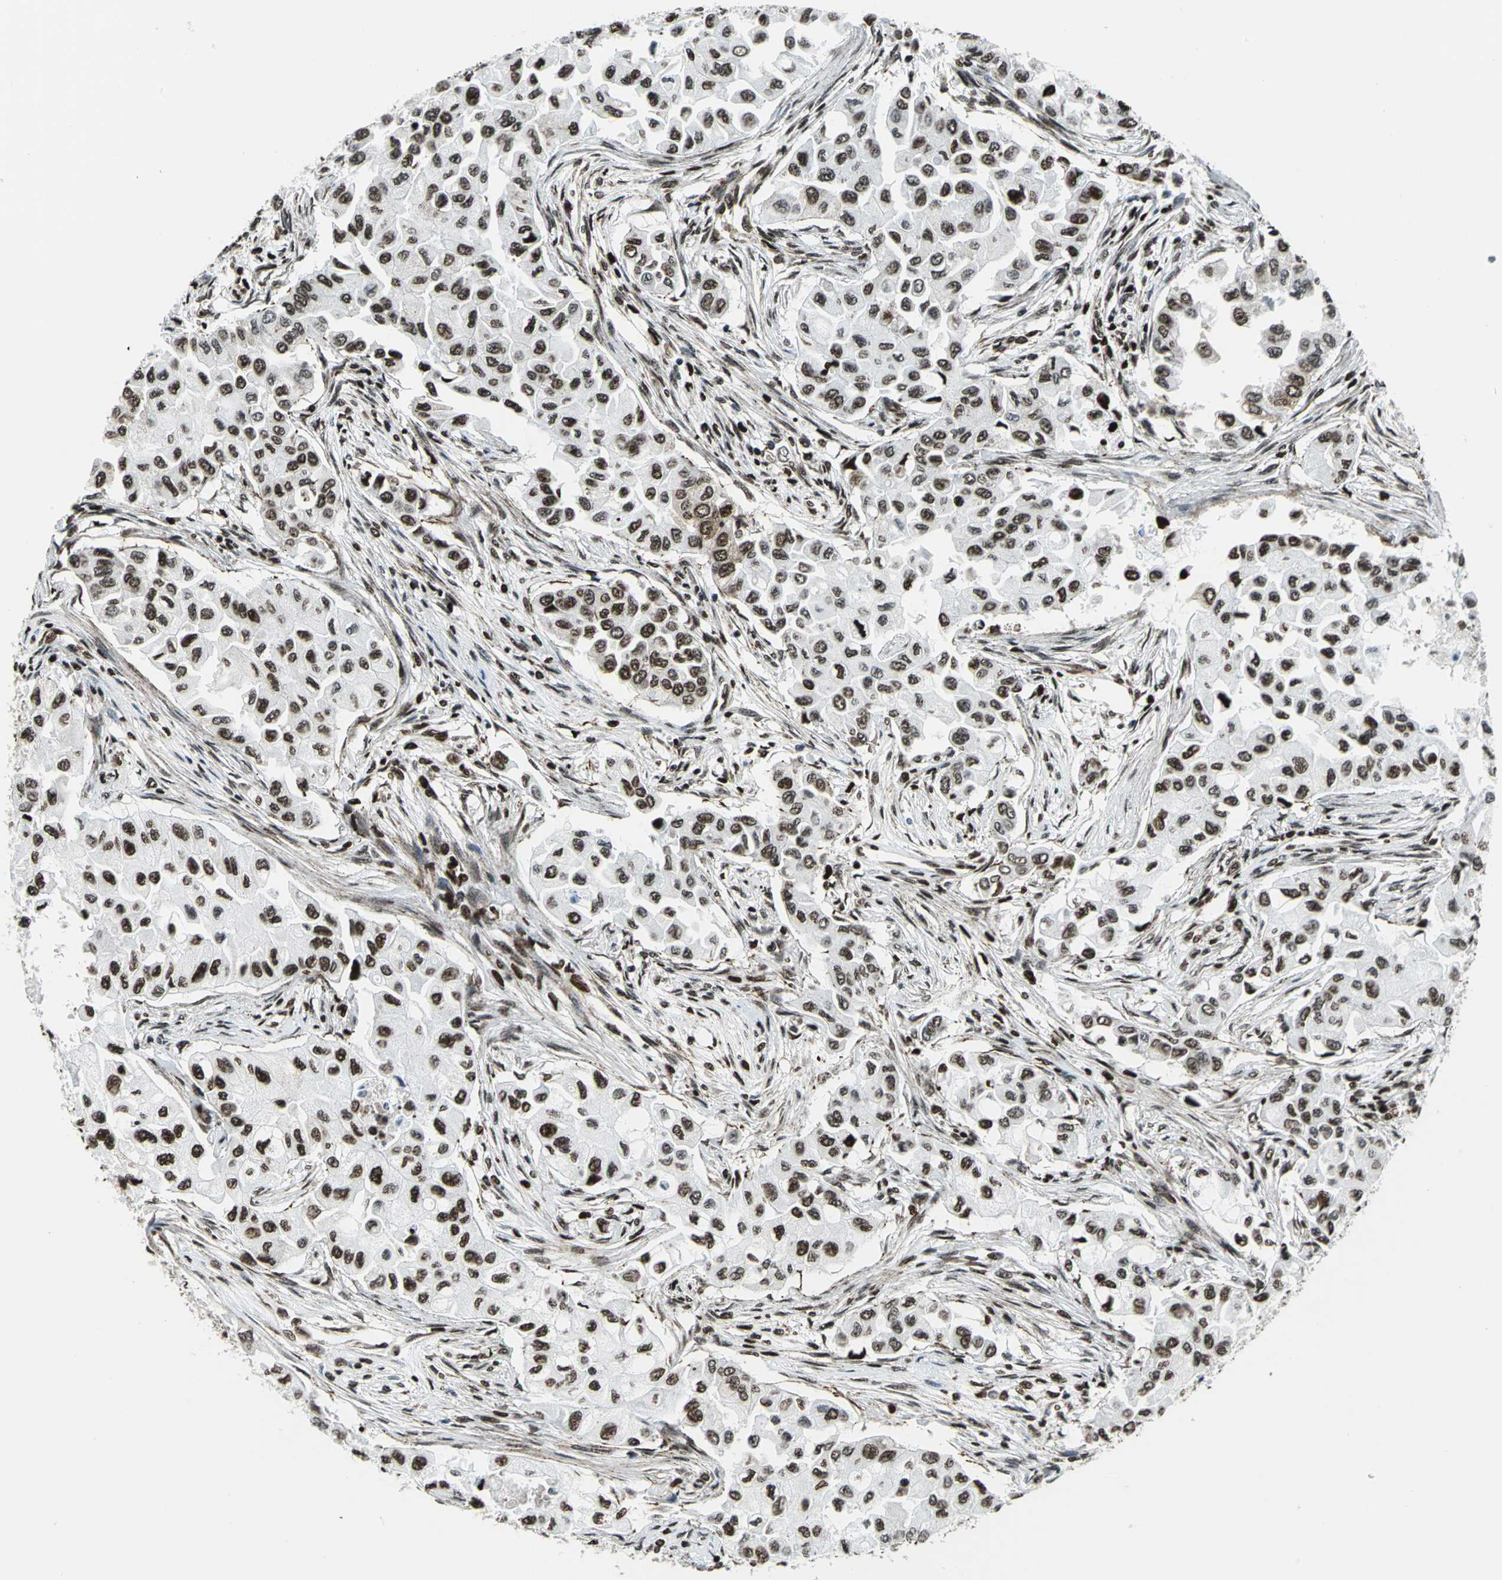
{"staining": {"intensity": "strong", "quantity": ">75%", "location": "nuclear"}, "tissue": "breast cancer", "cell_type": "Tumor cells", "image_type": "cancer", "snomed": [{"axis": "morphology", "description": "Normal tissue, NOS"}, {"axis": "morphology", "description": "Duct carcinoma"}, {"axis": "topography", "description": "Breast"}], "caption": "Brown immunohistochemical staining in human breast invasive ductal carcinoma reveals strong nuclear staining in about >75% of tumor cells.", "gene": "APEX1", "patient": {"sex": "female", "age": 49}}